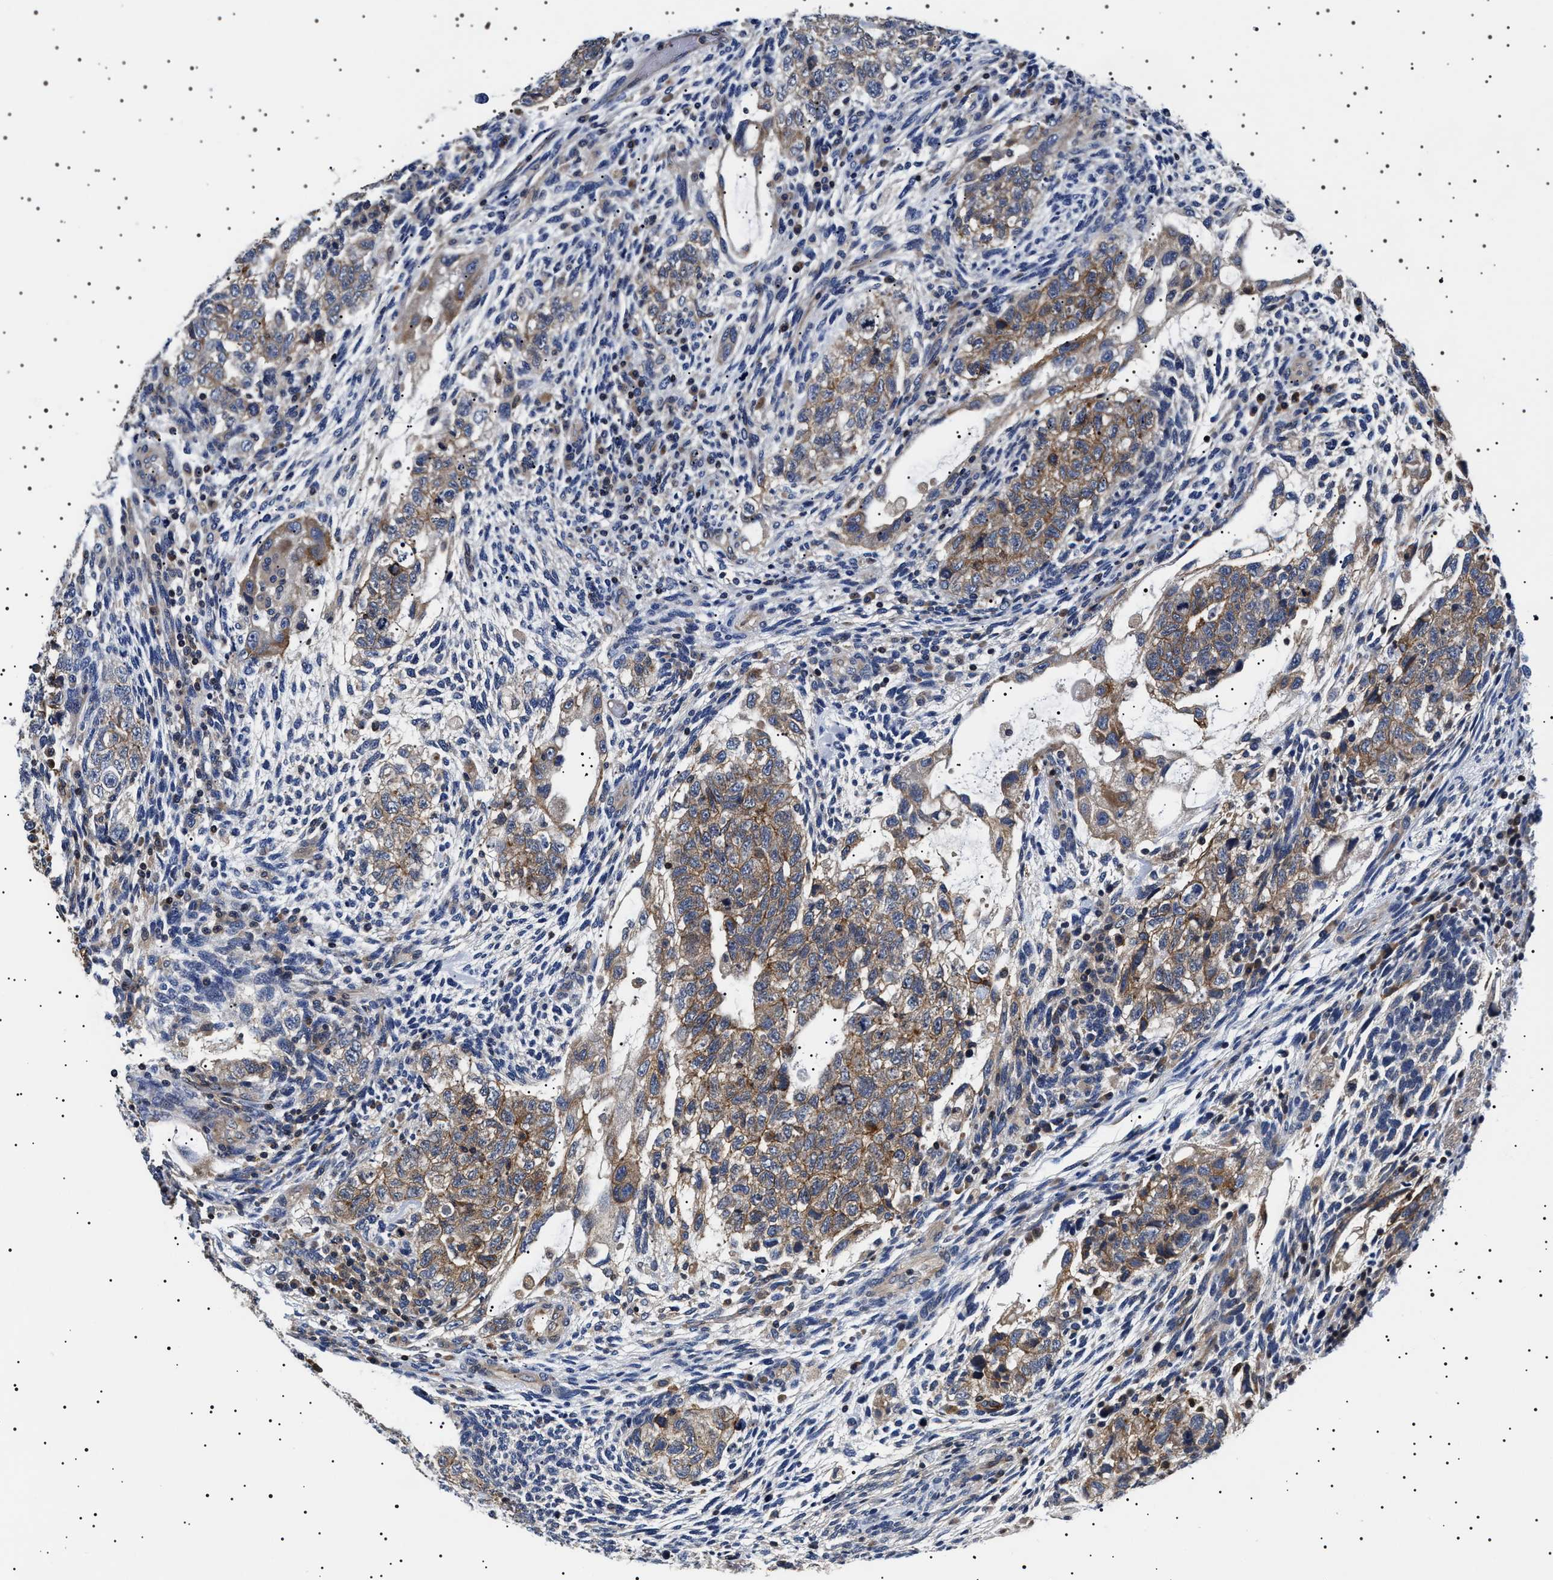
{"staining": {"intensity": "weak", "quantity": ">75%", "location": "cytoplasmic/membranous"}, "tissue": "testis cancer", "cell_type": "Tumor cells", "image_type": "cancer", "snomed": [{"axis": "morphology", "description": "Normal tissue, NOS"}, {"axis": "morphology", "description": "Carcinoma, Embryonal, NOS"}, {"axis": "topography", "description": "Testis"}], "caption": "IHC of testis embryonal carcinoma displays low levels of weak cytoplasmic/membranous expression in approximately >75% of tumor cells. (Stains: DAB (3,3'-diaminobenzidine) in brown, nuclei in blue, Microscopy: brightfield microscopy at high magnification).", "gene": "SLC4A7", "patient": {"sex": "male", "age": 36}}